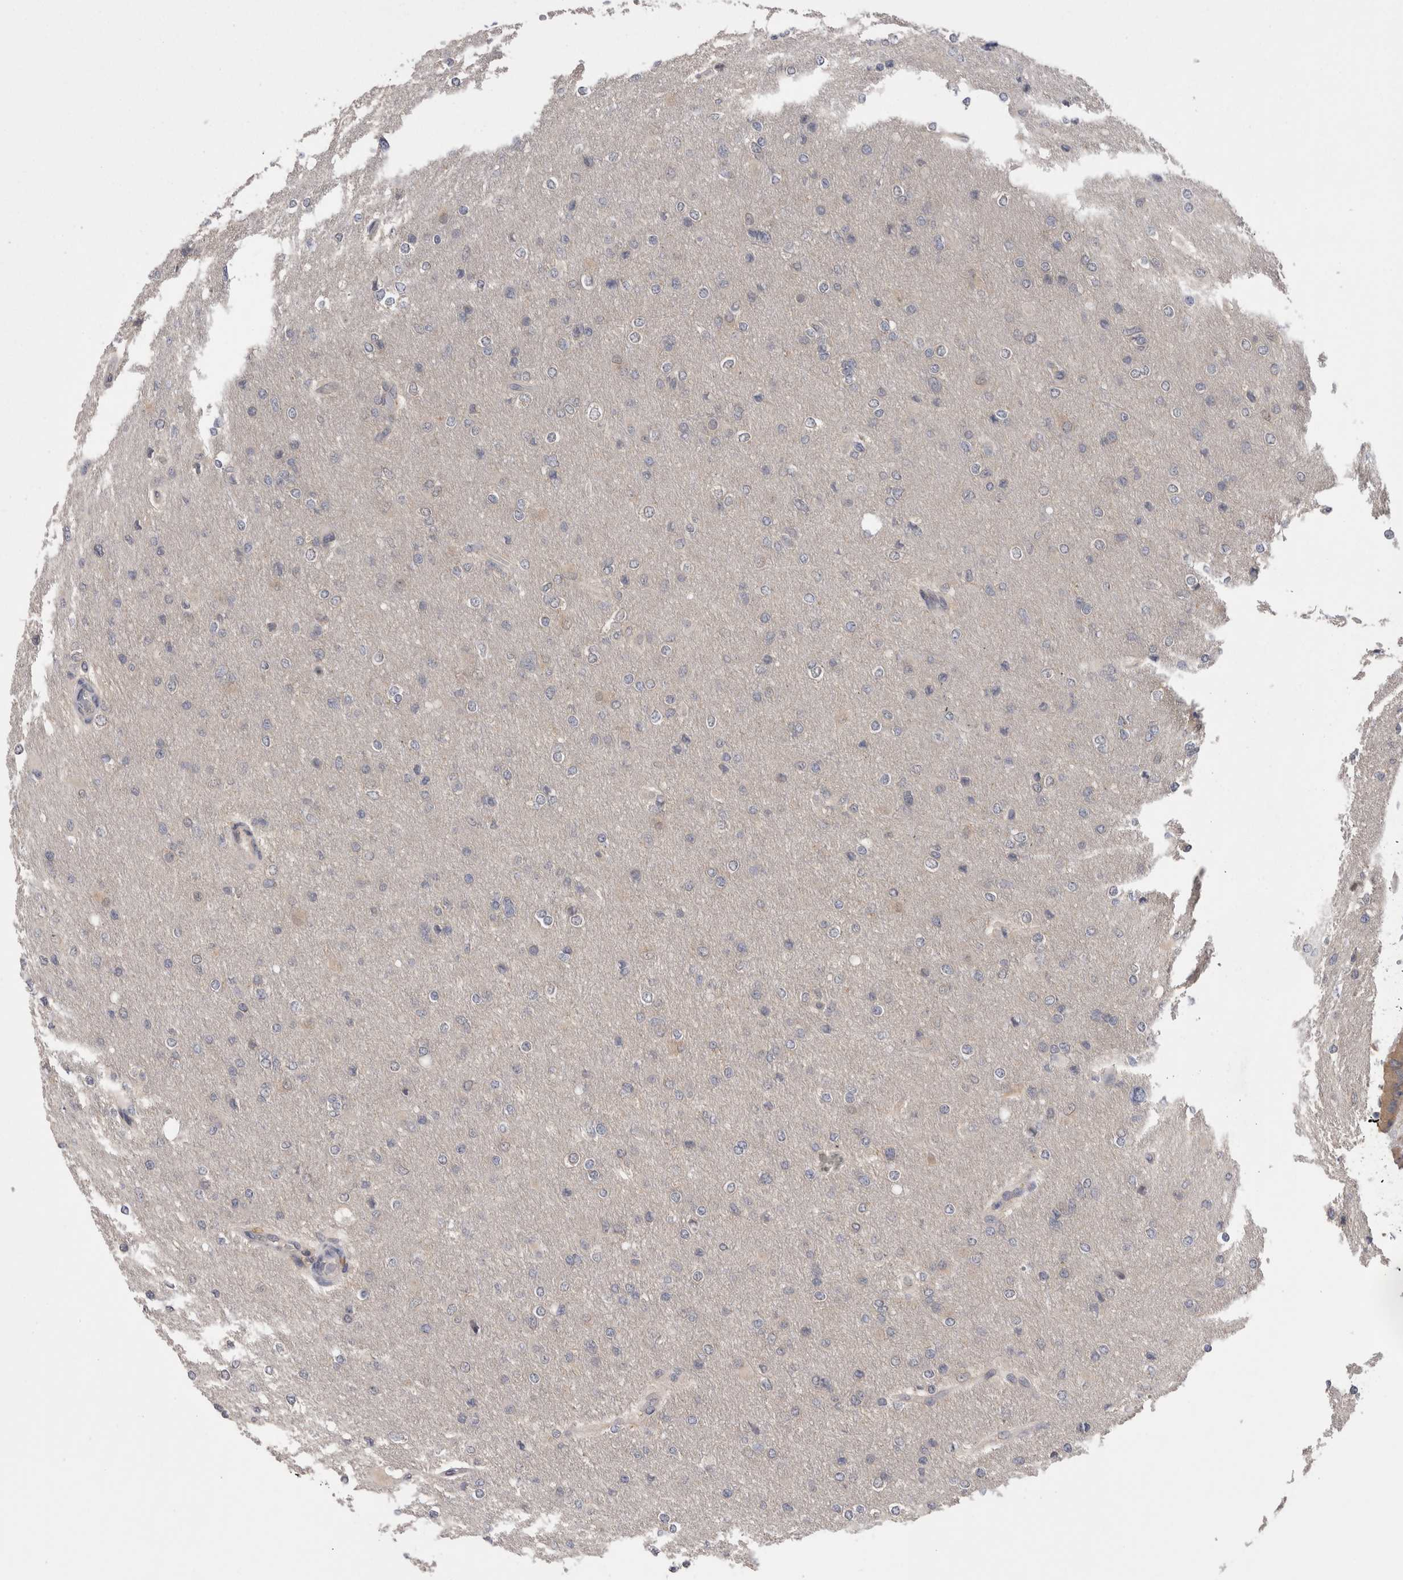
{"staining": {"intensity": "negative", "quantity": "none", "location": "none"}, "tissue": "glioma", "cell_type": "Tumor cells", "image_type": "cancer", "snomed": [{"axis": "morphology", "description": "Glioma, malignant, High grade"}, {"axis": "topography", "description": "Cerebral cortex"}], "caption": "The immunohistochemistry histopathology image has no significant staining in tumor cells of glioma tissue.", "gene": "DCTN6", "patient": {"sex": "female", "age": 36}}